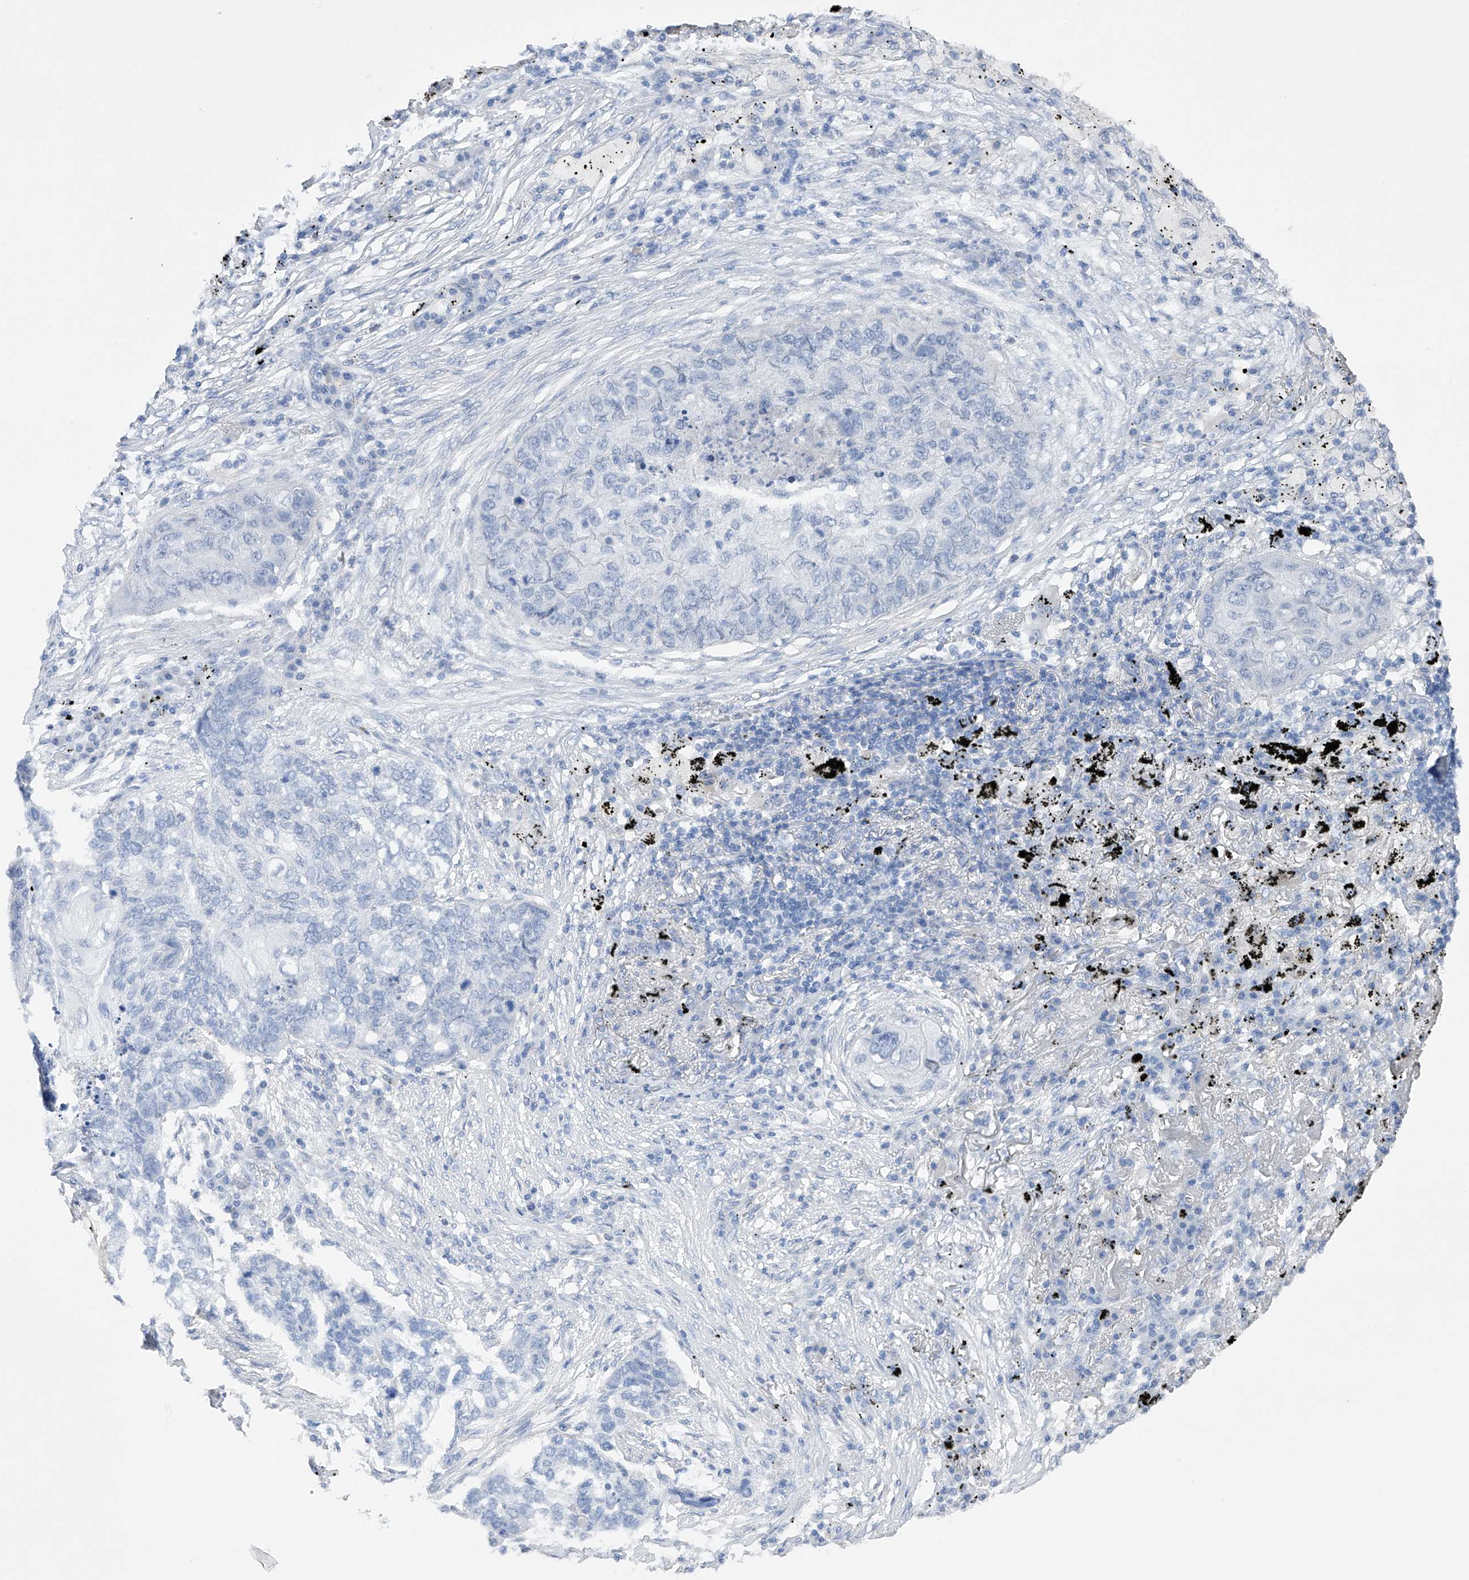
{"staining": {"intensity": "negative", "quantity": "none", "location": "none"}, "tissue": "lung cancer", "cell_type": "Tumor cells", "image_type": "cancer", "snomed": [{"axis": "morphology", "description": "Squamous cell carcinoma, NOS"}, {"axis": "topography", "description": "Lung"}], "caption": "The histopathology image demonstrates no staining of tumor cells in lung squamous cell carcinoma.", "gene": "ADRA1A", "patient": {"sex": "female", "age": 63}}